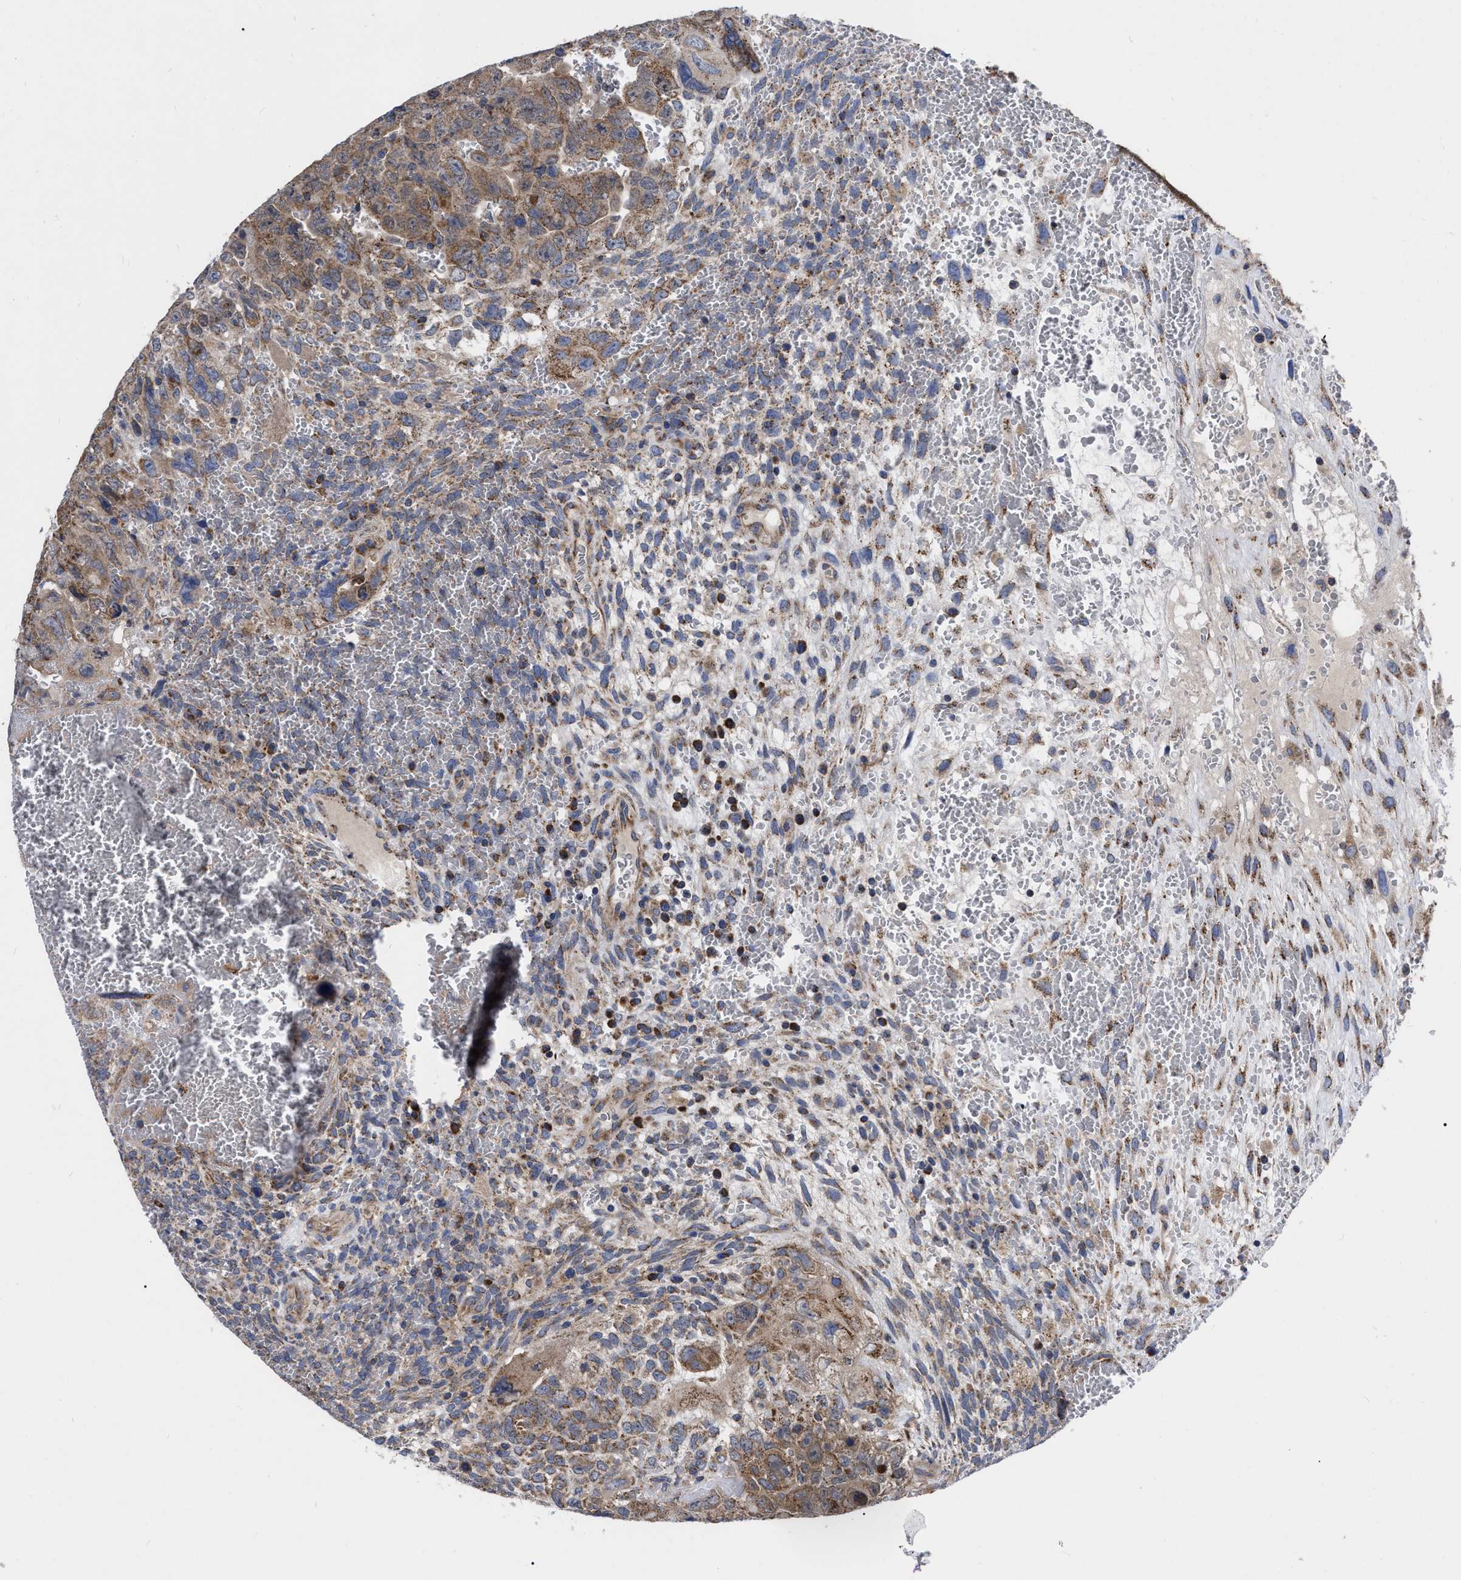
{"staining": {"intensity": "moderate", "quantity": ">75%", "location": "cytoplasmic/membranous"}, "tissue": "testis cancer", "cell_type": "Tumor cells", "image_type": "cancer", "snomed": [{"axis": "morphology", "description": "Carcinoma, Embryonal, NOS"}, {"axis": "topography", "description": "Testis"}], "caption": "The histopathology image demonstrates a brown stain indicating the presence of a protein in the cytoplasmic/membranous of tumor cells in testis cancer (embryonal carcinoma). The staining was performed using DAB (3,3'-diaminobenzidine) to visualize the protein expression in brown, while the nuclei were stained in blue with hematoxylin (Magnification: 20x).", "gene": "CDKN2C", "patient": {"sex": "male", "age": 28}}